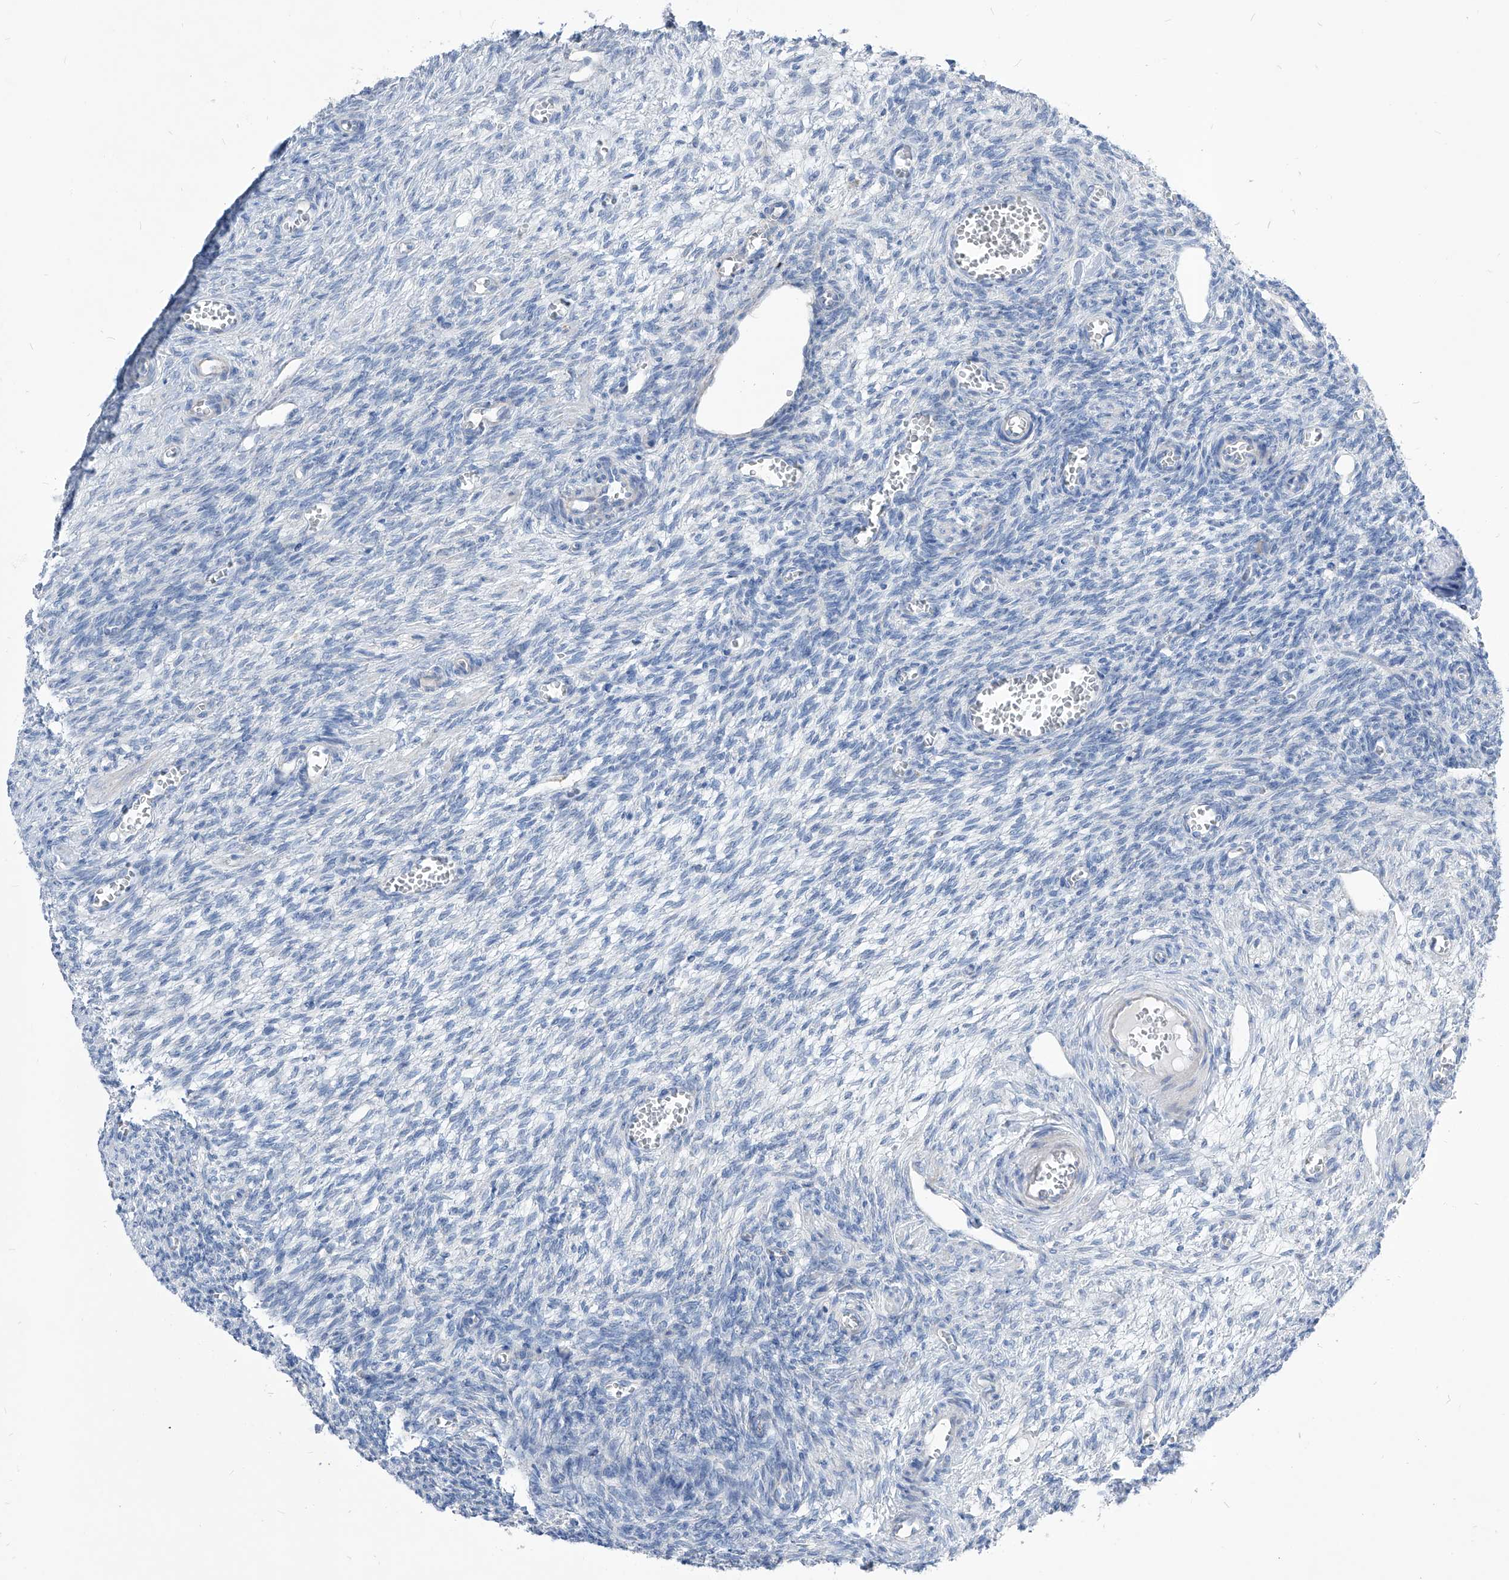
{"staining": {"intensity": "negative", "quantity": "none", "location": "none"}, "tissue": "ovary", "cell_type": "Ovarian stroma cells", "image_type": "normal", "snomed": [{"axis": "morphology", "description": "Normal tissue, NOS"}, {"axis": "topography", "description": "Ovary"}], "caption": "A photomicrograph of human ovary is negative for staining in ovarian stroma cells.", "gene": "AGPS", "patient": {"sex": "female", "age": 27}}